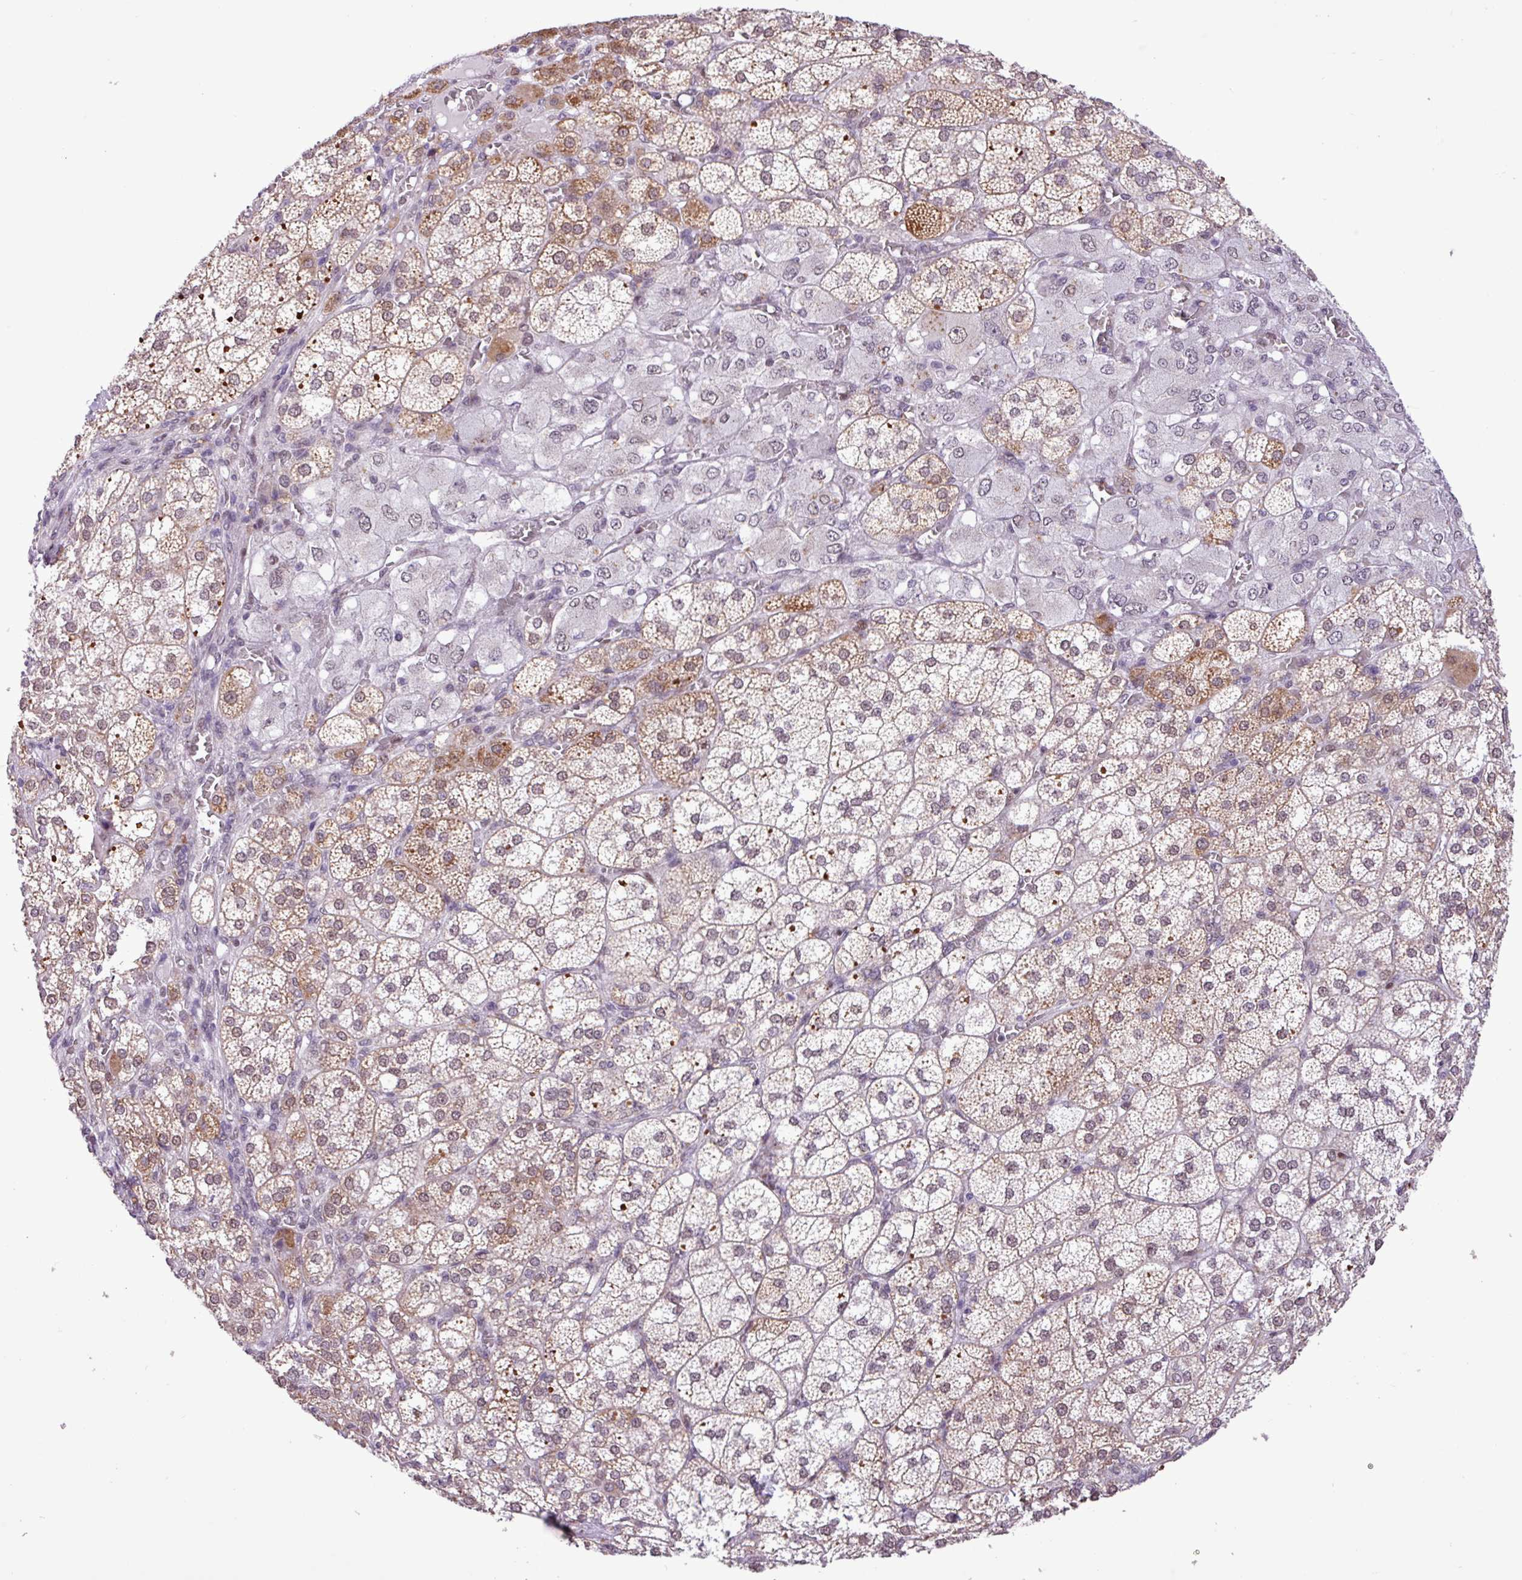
{"staining": {"intensity": "strong", "quantity": "25%-75%", "location": "cytoplasmic/membranous"}, "tissue": "adrenal gland", "cell_type": "Glandular cells", "image_type": "normal", "snomed": [{"axis": "morphology", "description": "Normal tissue, NOS"}, {"axis": "topography", "description": "Adrenal gland"}], "caption": "Normal adrenal gland reveals strong cytoplasmic/membranous positivity in approximately 25%-75% of glandular cells (Brightfield microscopy of DAB IHC at high magnification)..", "gene": "ZNF354A", "patient": {"sex": "female", "age": 60}}